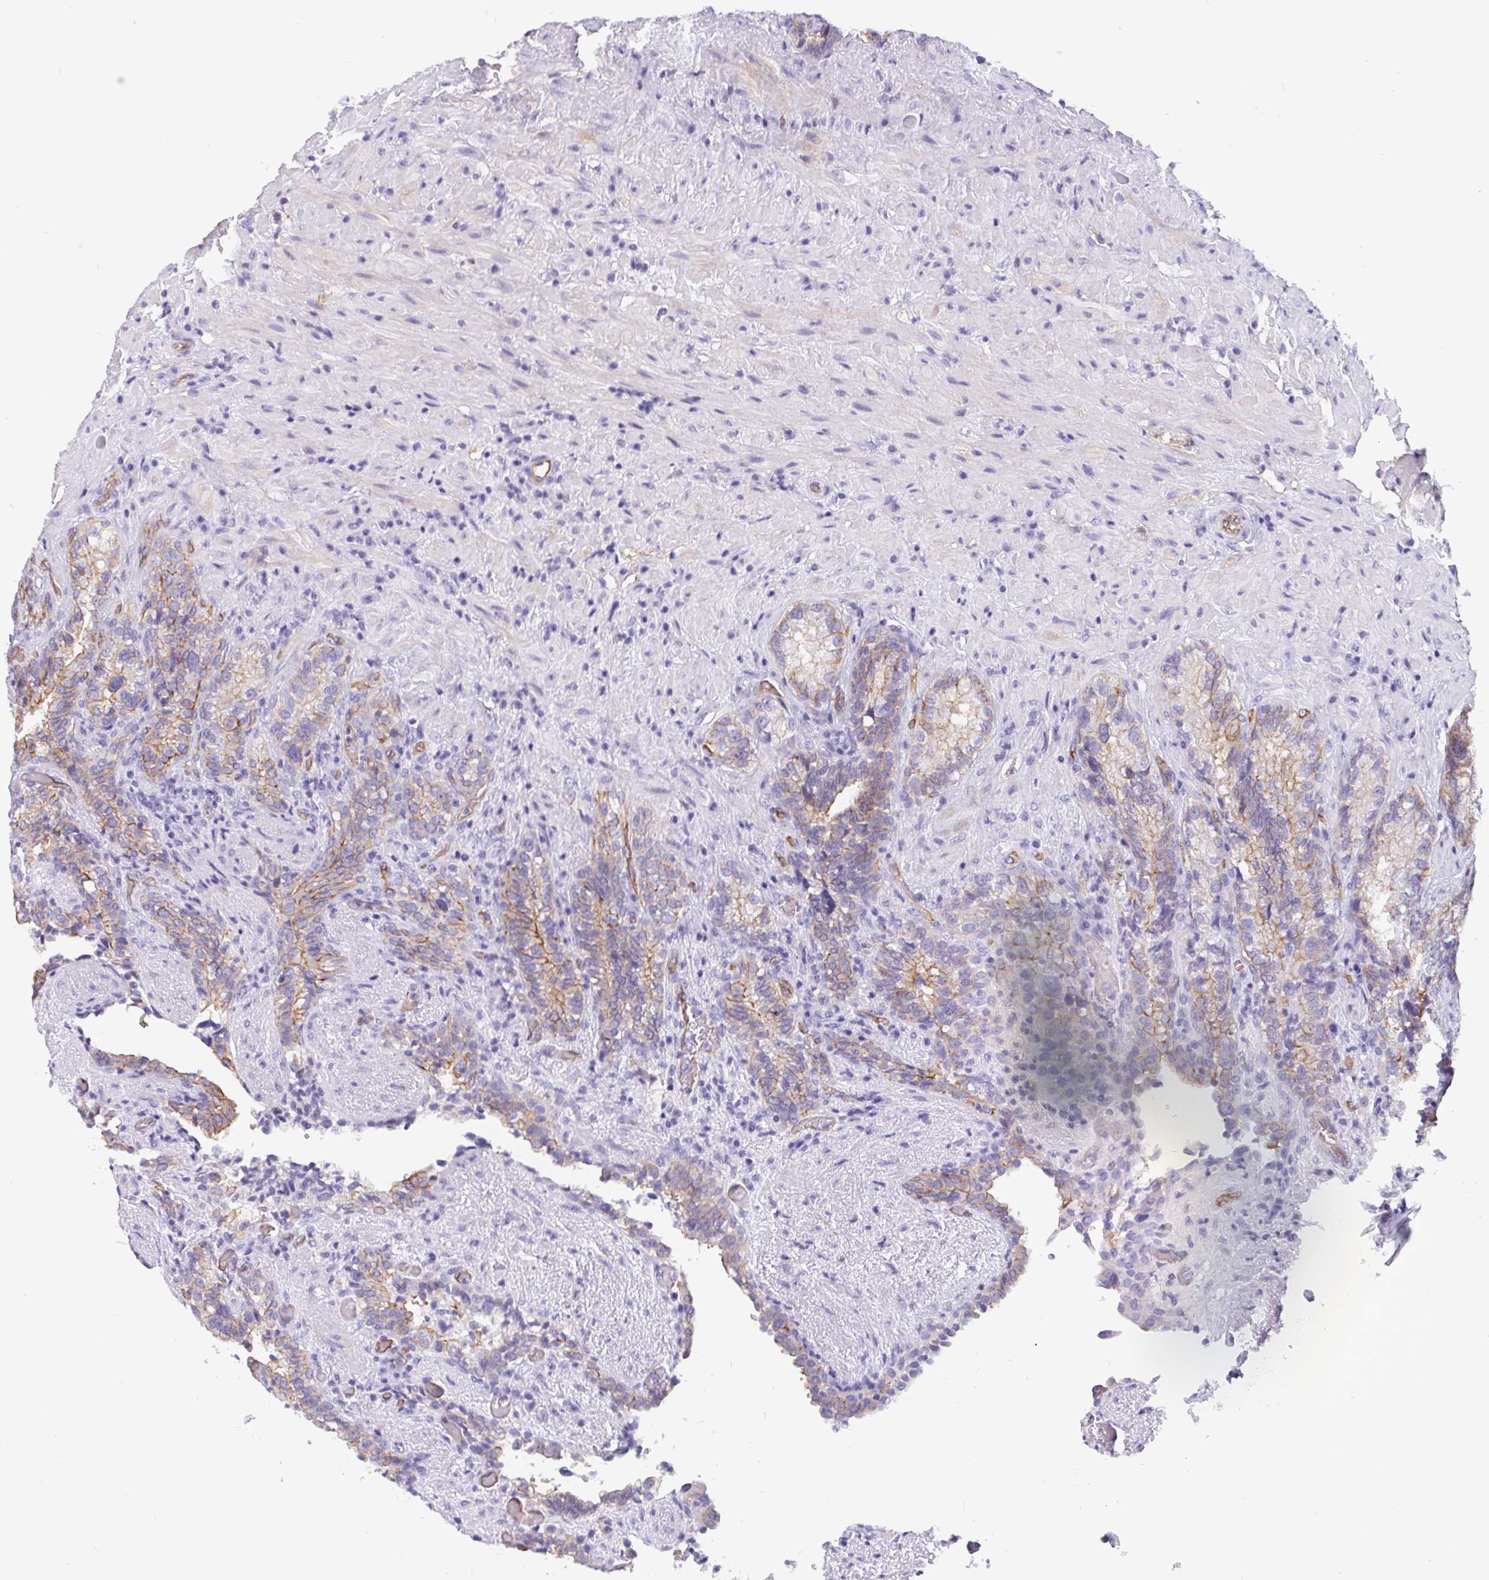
{"staining": {"intensity": "moderate", "quantity": "<25%", "location": "cytoplasmic/membranous"}, "tissue": "seminal vesicle", "cell_type": "Glandular cells", "image_type": "normal", "snomed": [{"axis": "morphology", "description": "Normal tissue, NOS"}, {"axis": "topography", "description": "Seminal veicle"}], "caption": "Moderate cytoplasmic/membranous positivity for a protein is present in about <25% of glandular cells of benign seminal vesicle using immunohistochemistry.", "gene": "LIMCH1", "patient": {"sex": "male", "age": 68}}